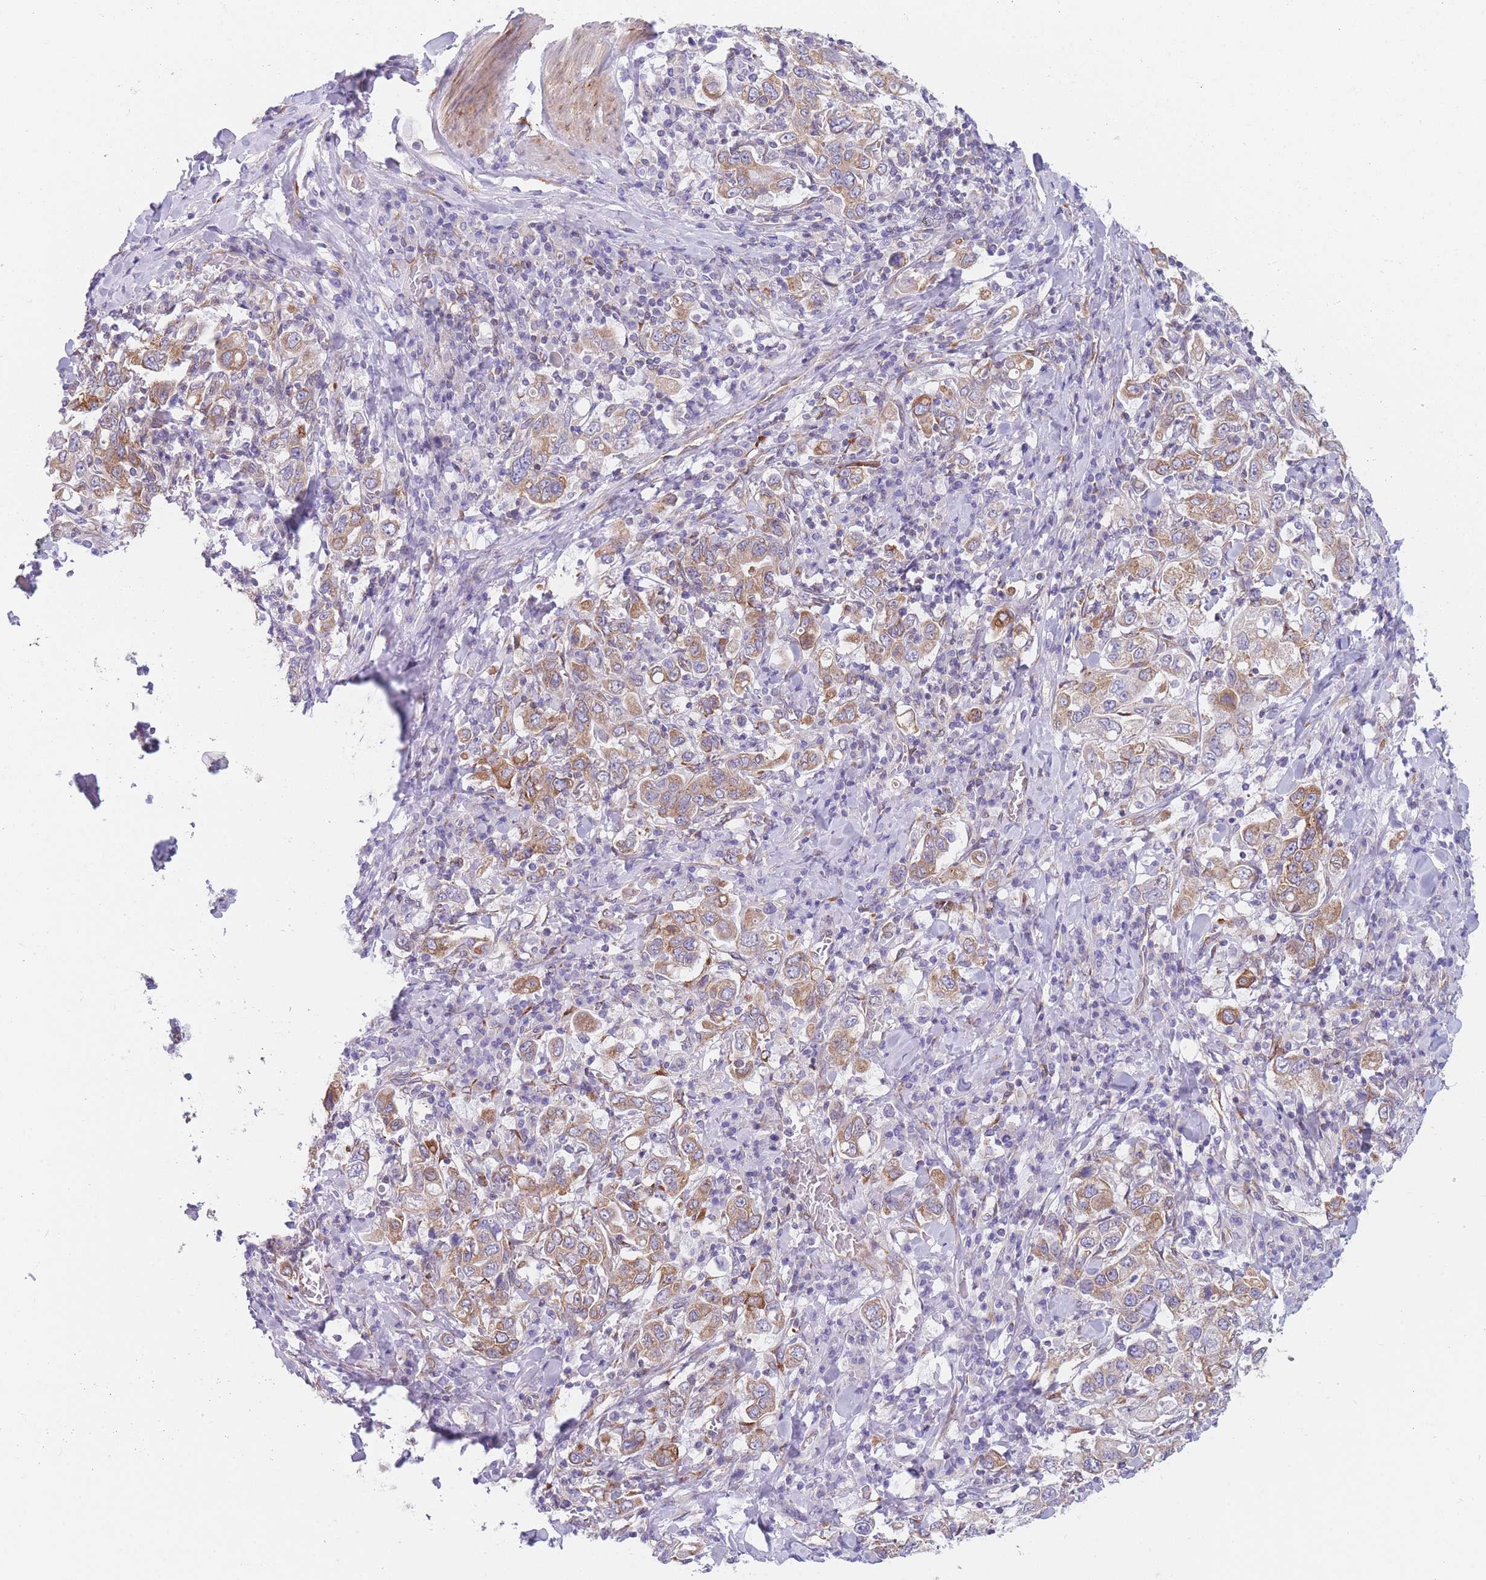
{"staining": {"intensity": "moderate", "quantity": ">75%", "location": "cytoplasmic/membranous"}, "tissue": "stomach cancer", "cell_type": "Tumor cells", "image_type": "cancer", "snomed": [{"axis": "morphology", "description": "Adenocarcinoma, NOS"}, {"axis": "topography", "description": "Stomach, upper"}], "caption": "Immunohistochemical staining of adenocarcinoma (stomach) exhibits medium levels of moderate cytoplasmic/membranous staining in approximately >75% of tumor cells. Using DAB (3,3'-diaminobenzidine) (brown) and hematoxylin (blue) stains, captured at high magnification using brightfield microscopy.", "gene": "AK9", "patient": {"sex": "male", "age": 62}}